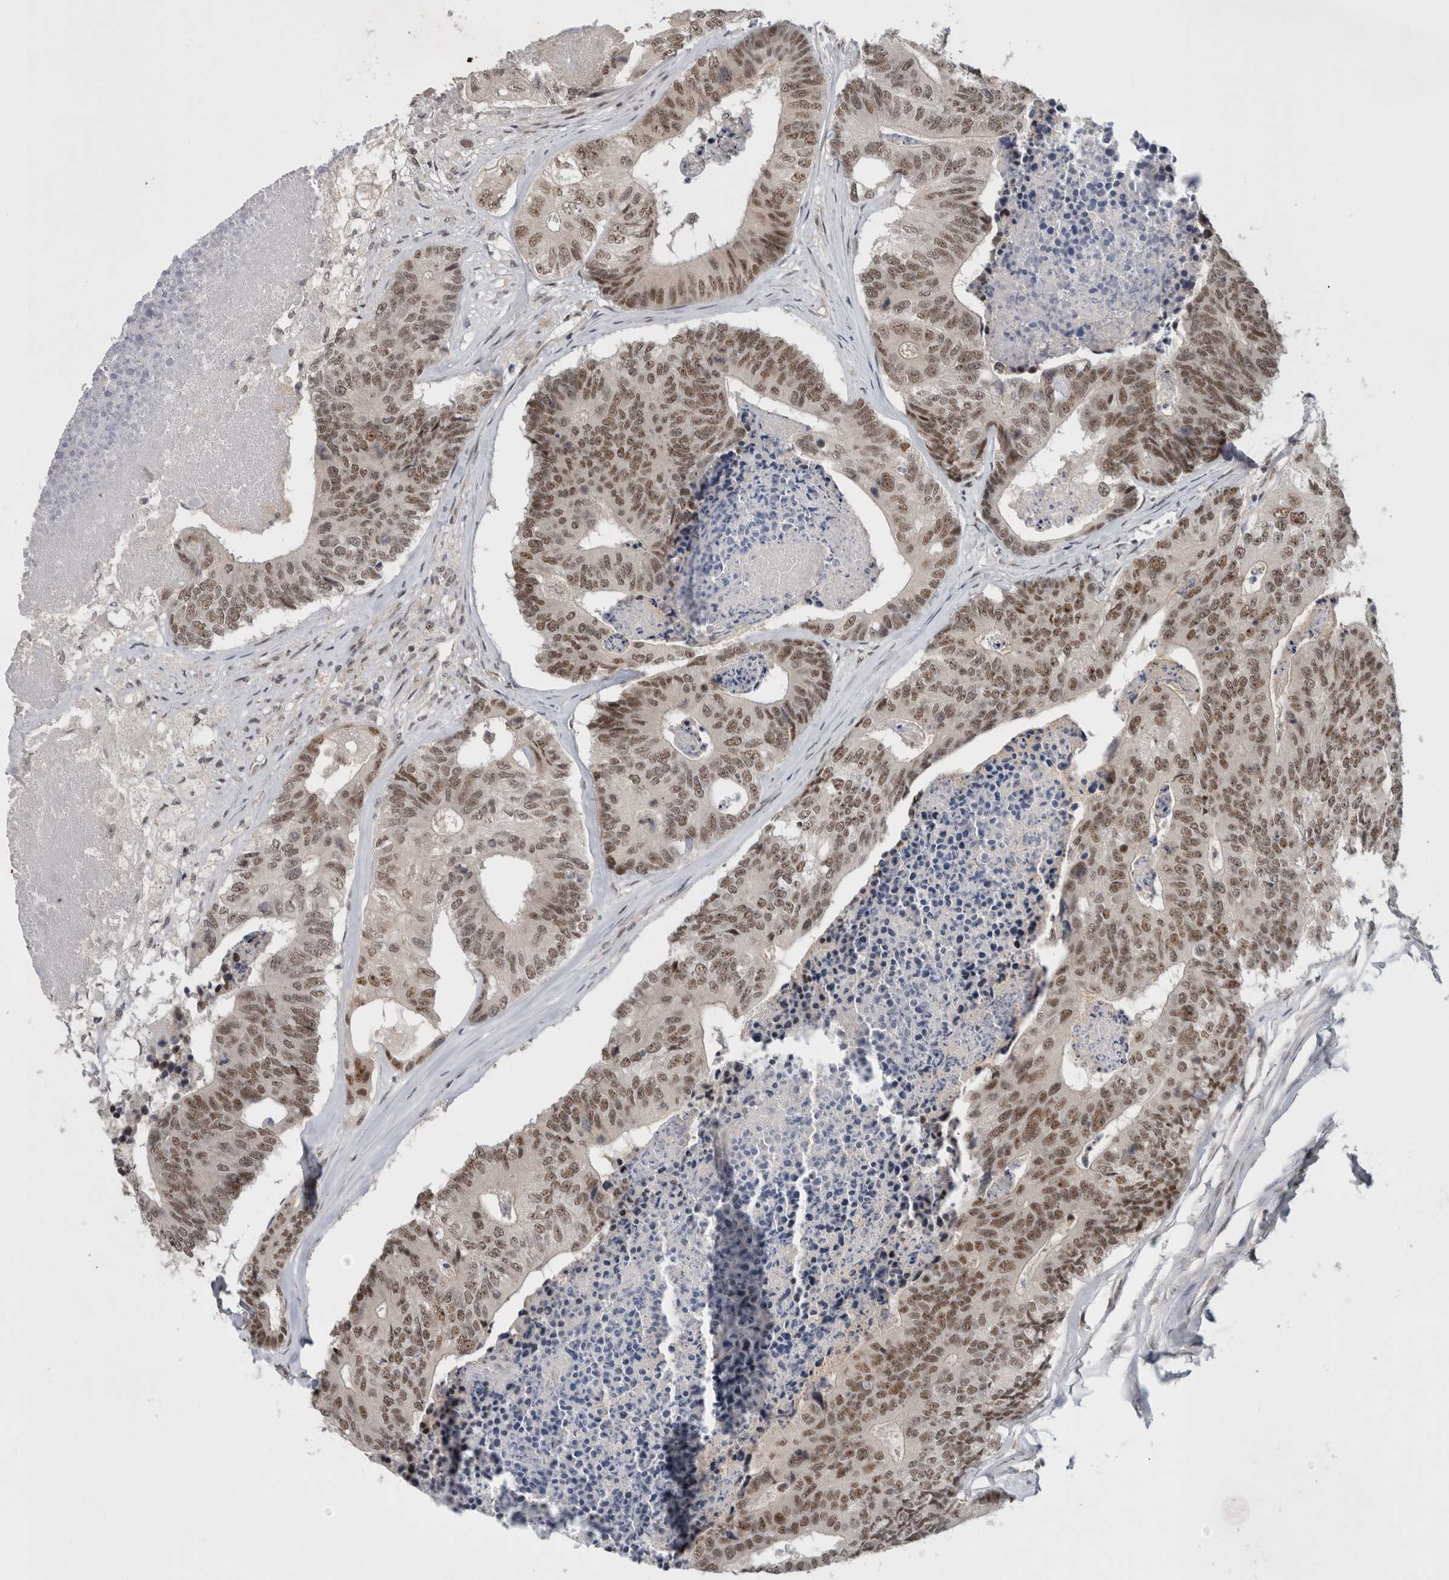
{"staining": {"intensity": "moderate", "quantity": ">75%", "location": "nuclear"}, "tissue": "colorectal cancer", "cell_type": "Tumor cells", "image_type": "cancer", "snomed": [{"axis": "morphology", "description": "Adenocarcinoma, NOS"}, {"axis": "topography", "description": "Colon"}], "caption": "Colorectal cancer (adenocarcinoma) tissue reveals moderate nuclear staining in about >75% of tumor cells", "gene": "HESX1", "patient": {"sex": "female", "age": 67}}